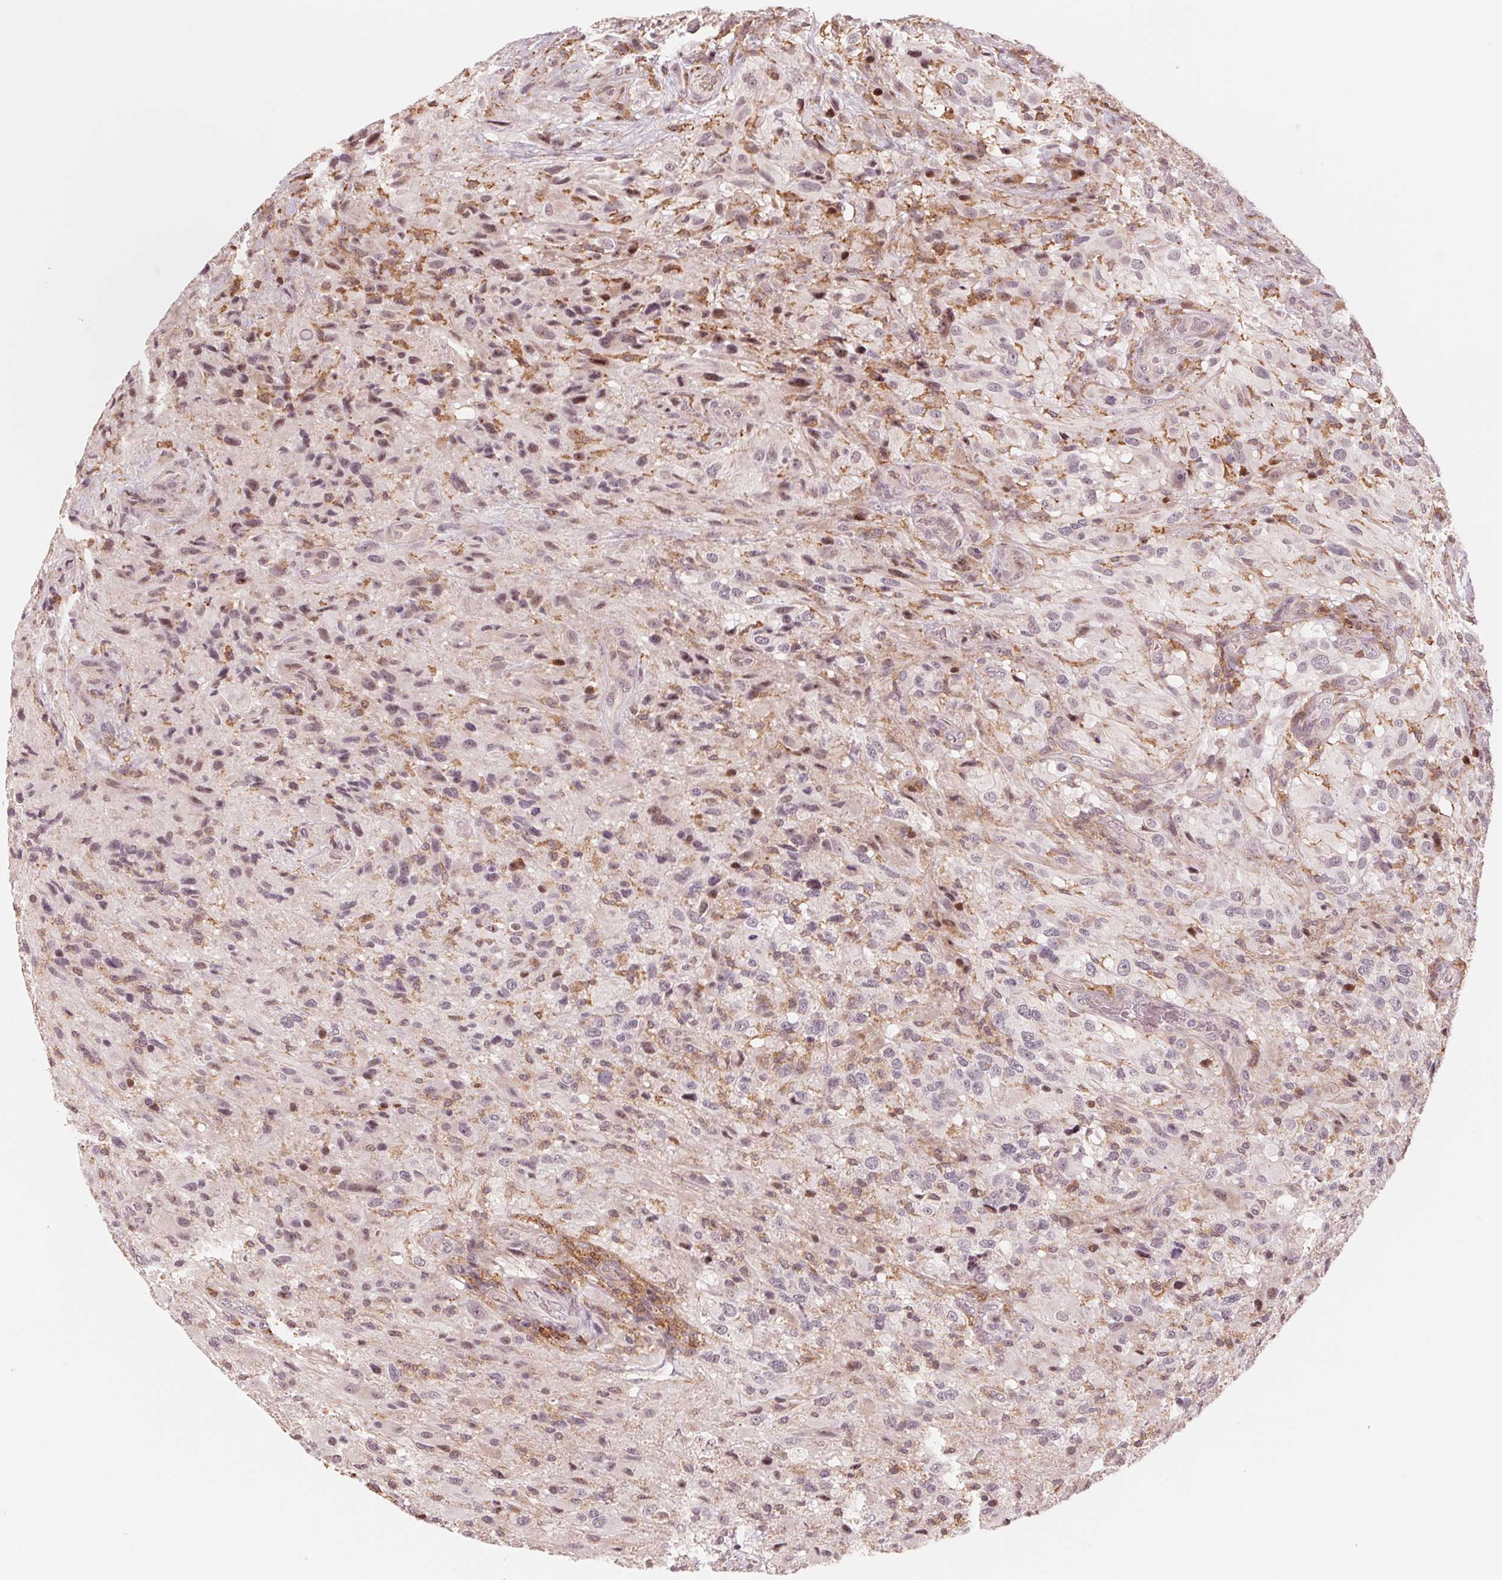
{"staining": {"intensity": "moderate", "quantity": "<25%", "location": "cytoplasmic/membranous"}, "tissue": "glioma", "cell_type": "Tumor cells", "image_type": "cancer", "snomed": [{"axis": "morphology", "description": "Glioma, malignant, High grade"}, {"axis": "topography", "description": "Brain"}], "caption": "There is low levels of moderate cytoplasmic/membranous staining in tumor cells of glioma, as demonstrated by immunohistochemical staining (brown color).", "gene": "IL9R", "patient": {"sex": "male", "age": 53}}